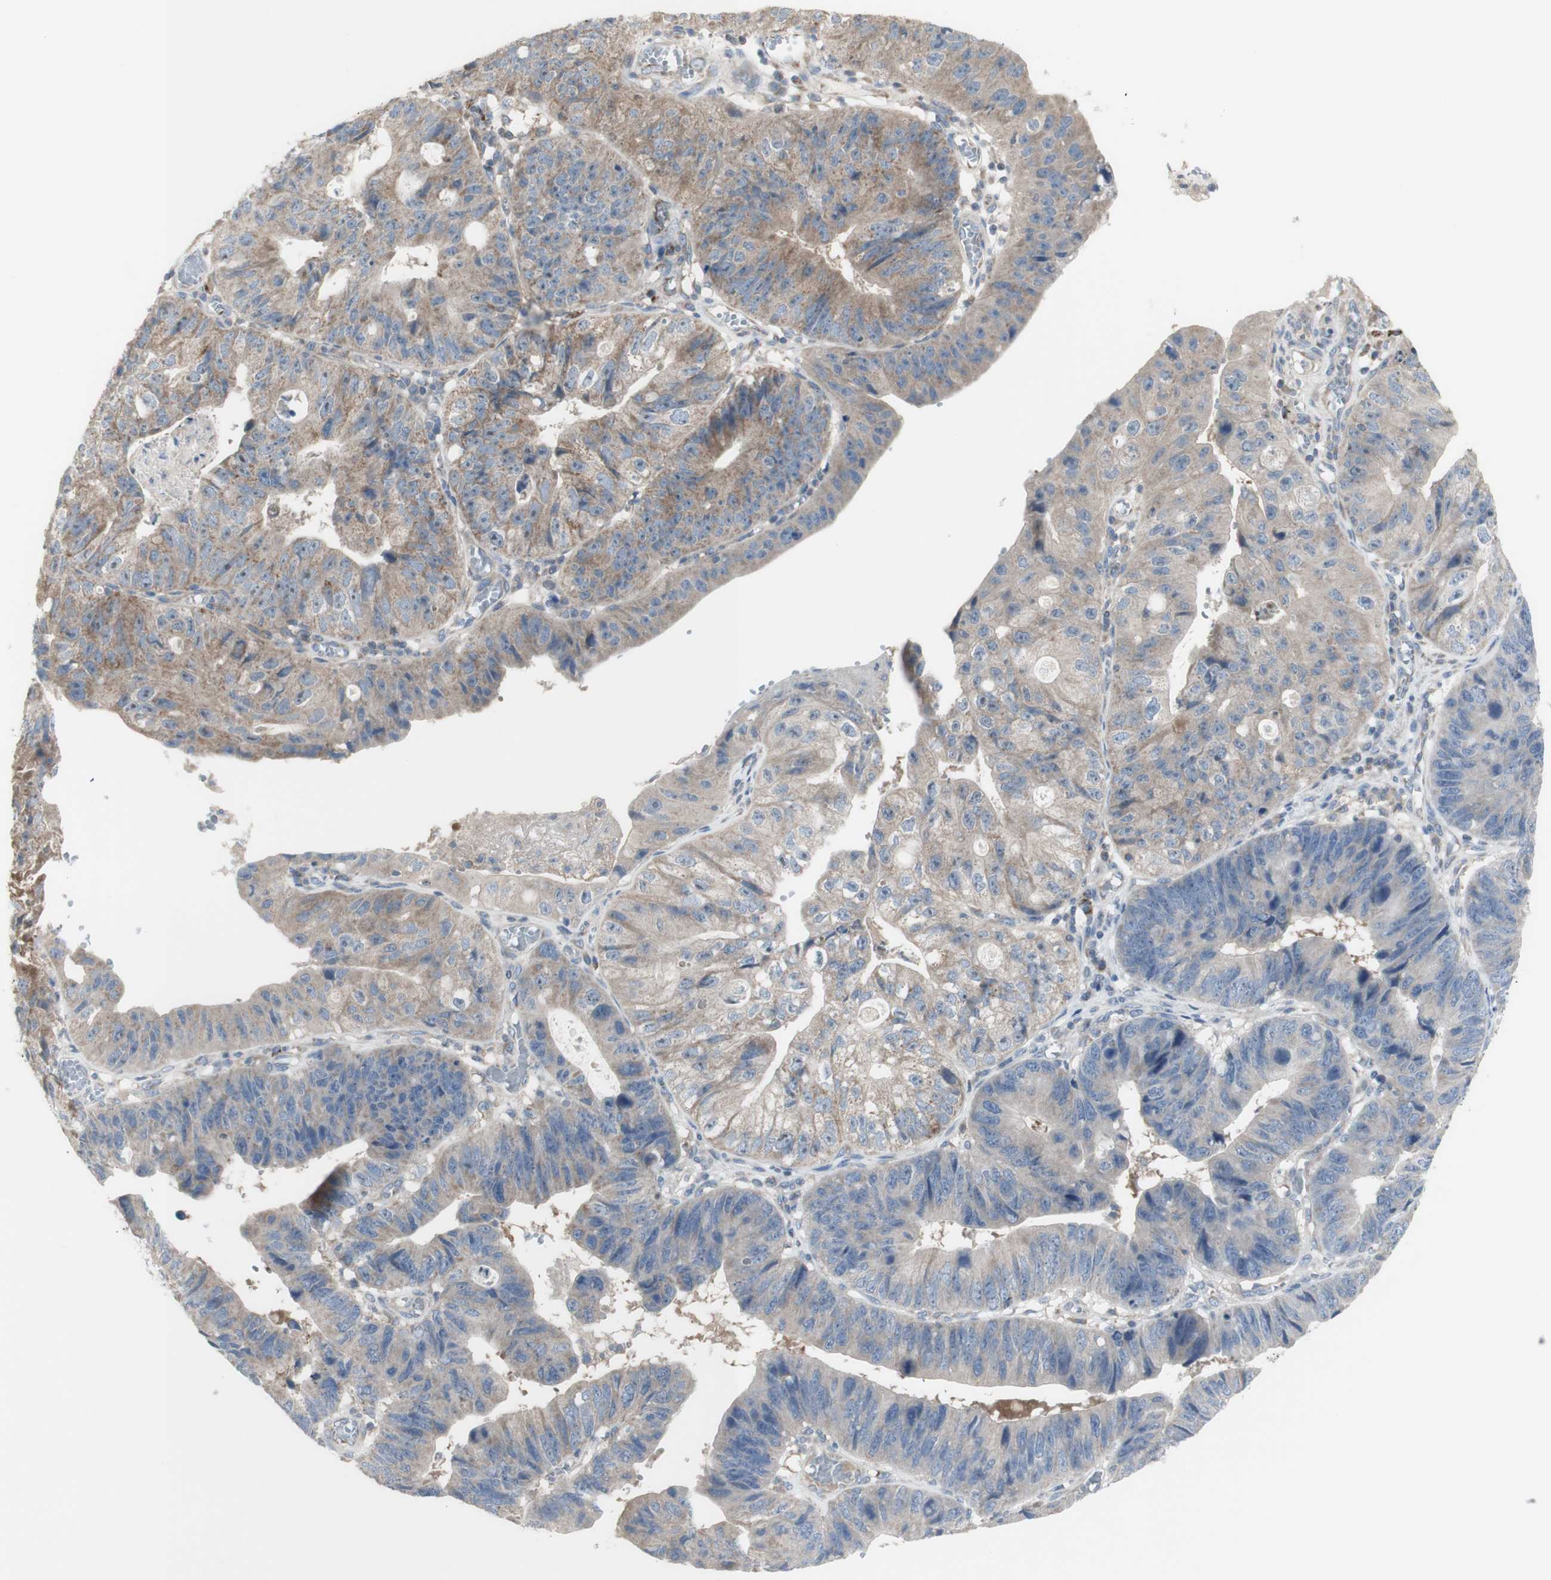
{"staining": {"intensity": "weak", "quantity": "<25%", "location": "cytoplasmic/membranous"}, "tissue": "stomach cancer", "cell_type": "Tumor cells", "image_type": "cancer", "snomed": [{"axis": "morphology", "description": "Adenocarcinoma, NOS"}, {"axis": "topography", "description": "Stomach"}], "caption": "The immunohistochemistry image has no significant positivity in tumor cells of stomach adenocarcinoma tissue.", "gene": "C3orf52", "patient": {"sex": "male", "age": 59}}